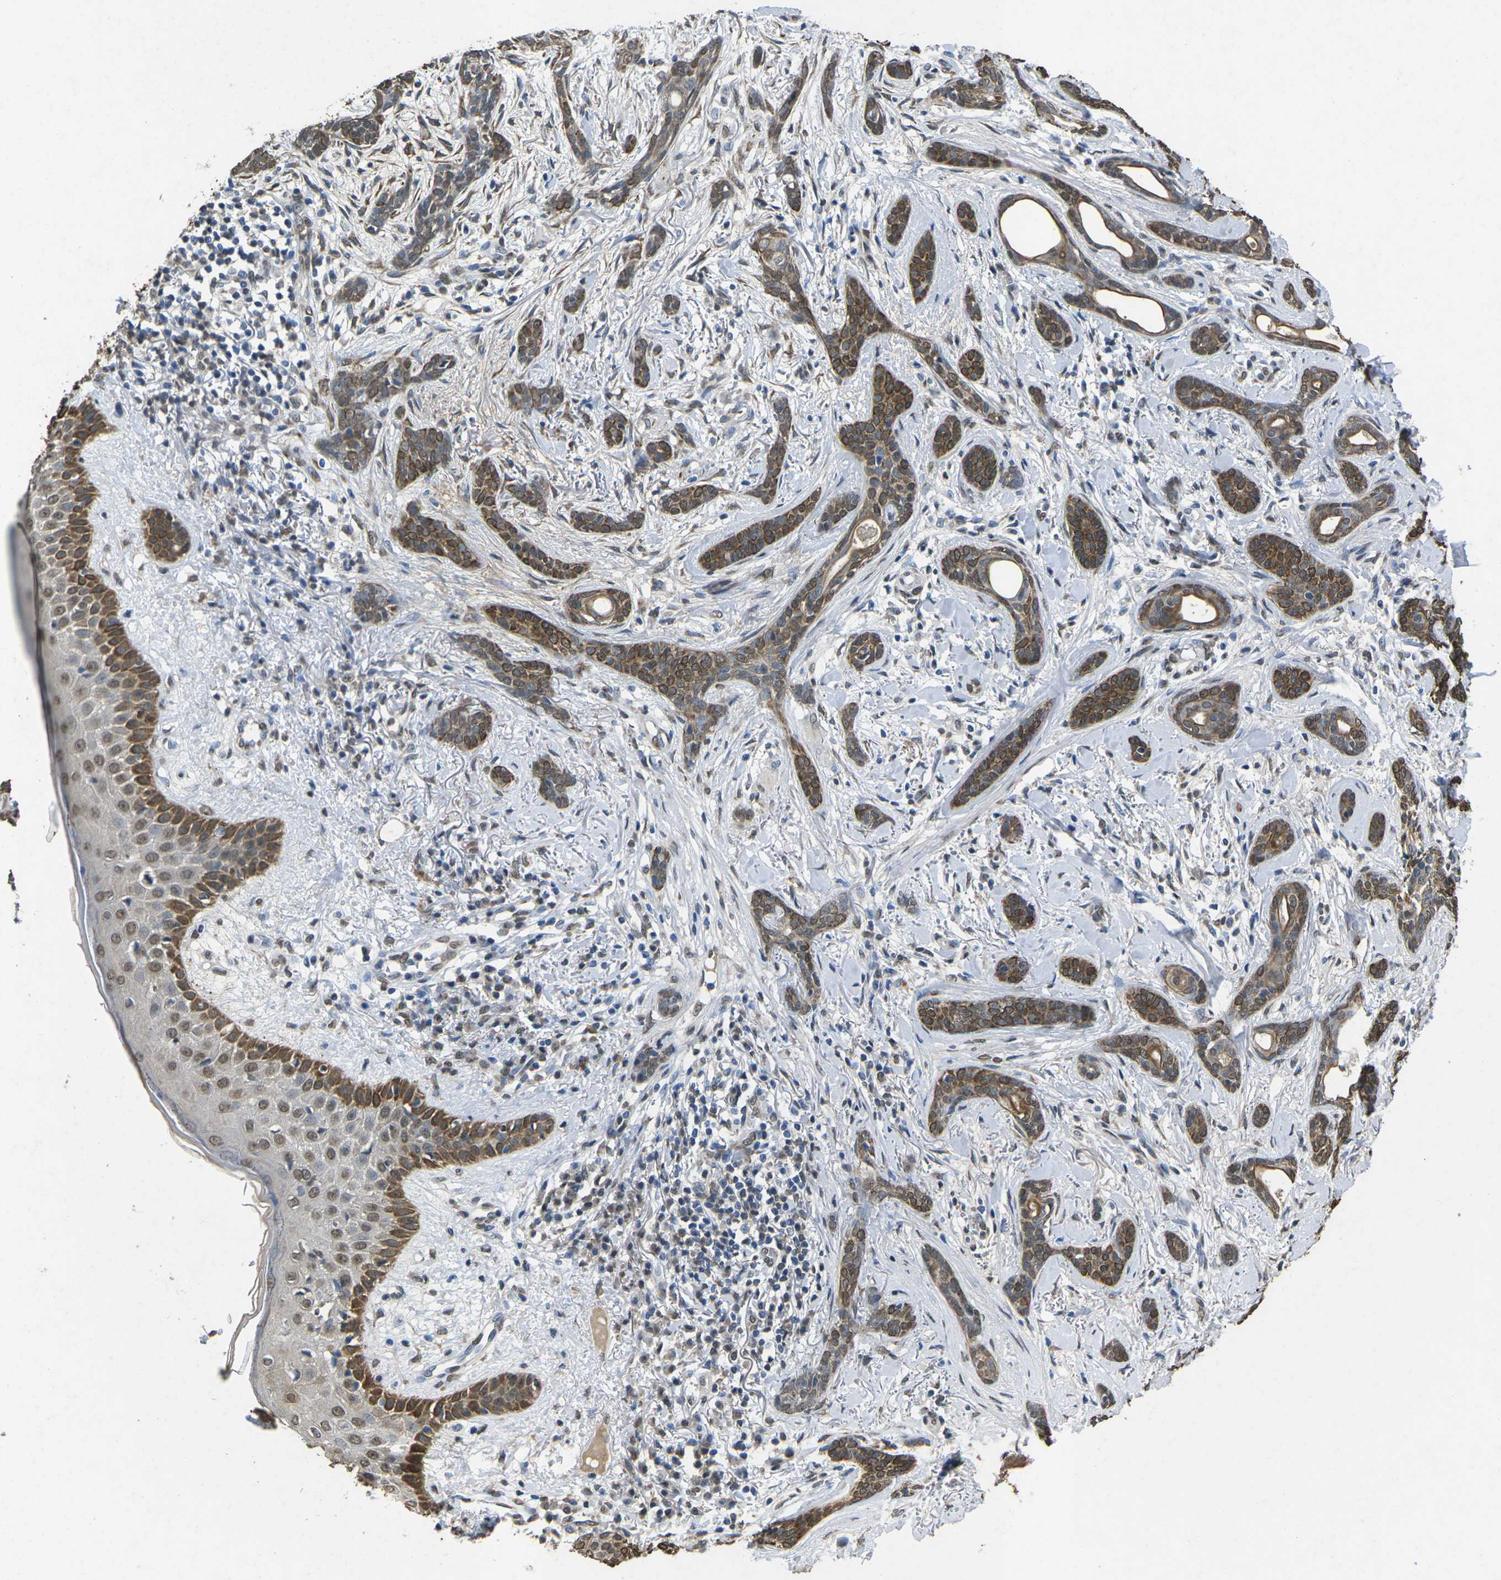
{"staining": {"intensity": "moderate", "quantity": "25%-75%", "location": "cytoplasmic/membranous,nuclear"}, "tissue": "skin cancer", "cell_type": "Tumor cells", "image_type": "cancer", "snomed": [{"axis": "morphology", "description": "Basal cell carcinoma"}, {"axis": "morphology", "description": "Adnexal tumor, benign"}, {"axis": "topography", "description": "Skin"}], "caption": "Skin cancer stained with DAB (3,3'-diaminobenzidine) IHC shows medium levels of moderate cytoplasmic/membranous and nuclear staining in approximately 25%-75% of tumor cells. (DAB IHC, brown staining for protein, blue staining for nuclei).", "gene": "SCNN1B", "patient": {"sex": "female", "age": 42}}